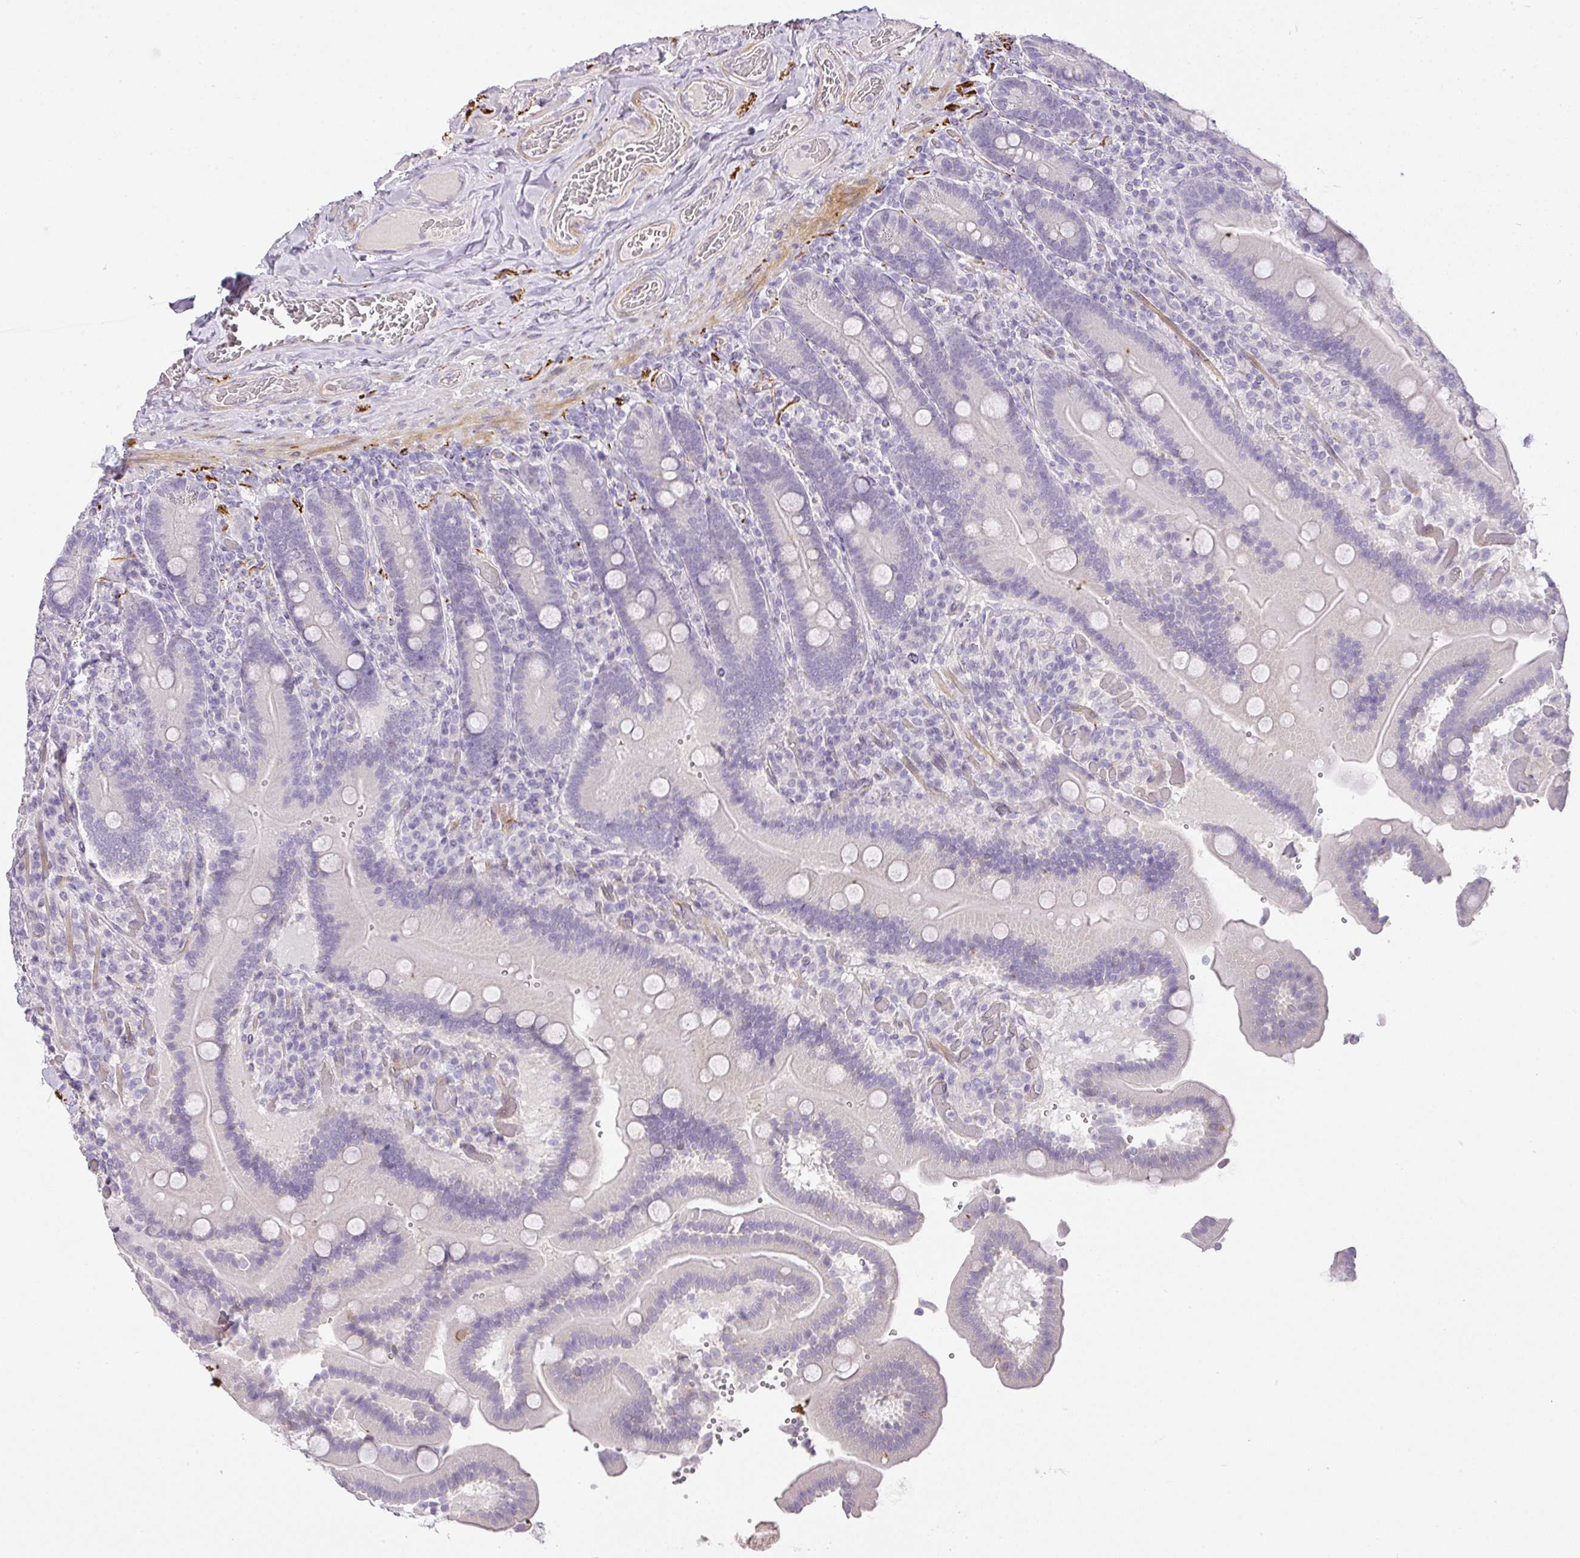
{"staining": {"intensity": "negative", "quantity": "none", "location": "none"}, "tissue": "duodenum", "cell_type": "Glandular cells", "image_type": "normal", "snomed": [{"axis": "morphology", "description": "Normal tissue, NOS"}, {"axis": "topography", "description": "Duodenum"}], "caption": "DAB (3,3'-diaminobenzidine) immunohistochemical staining of unremarkable human duodenum exhibits no significant staining in glandular cells. The staining was performed using DAB to visualize the protein expression in brown, while the nuclei were stained in blue with hematoxylin (Magnification: 20x).", "gene": "RAX2", "patient": {"sex": "female", "age": 62}}